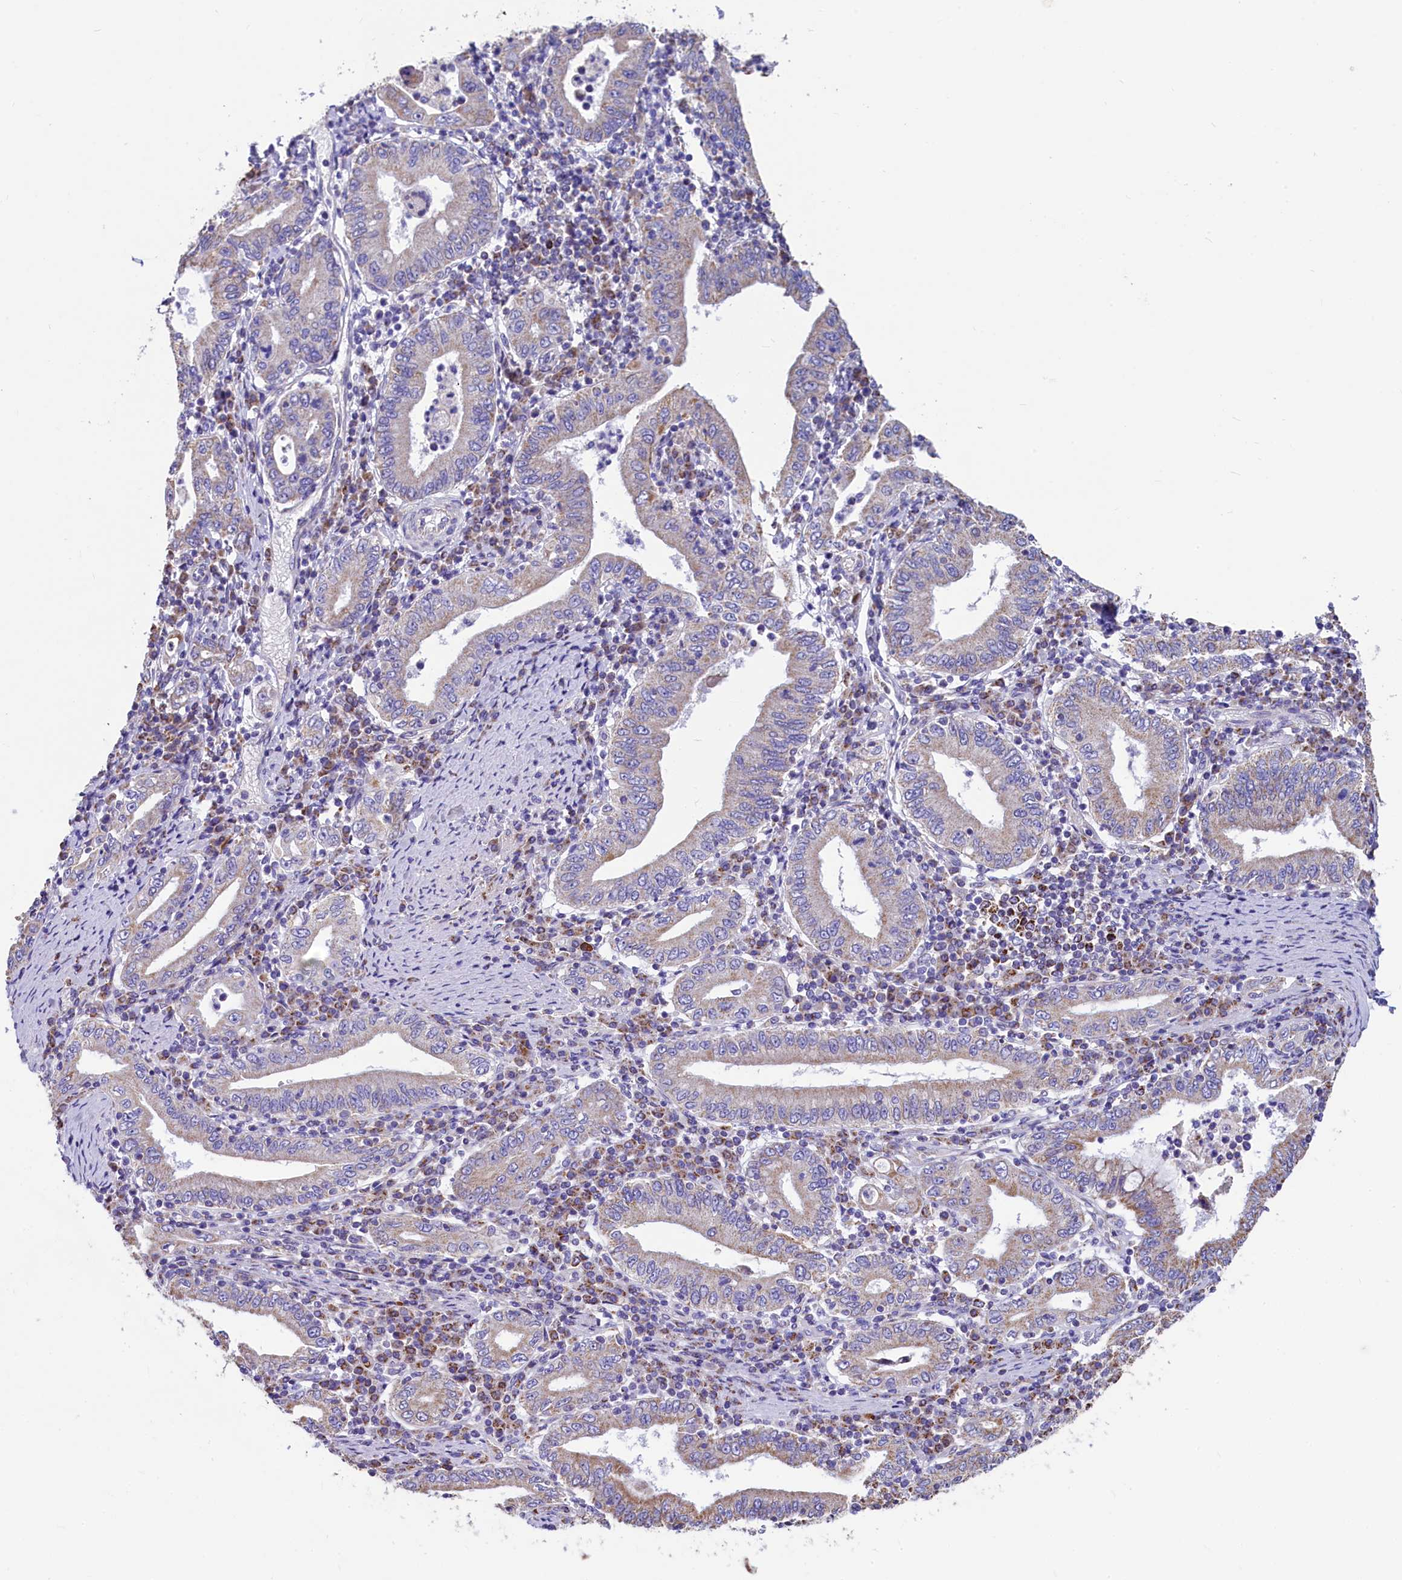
{"staining": {"intensity": "strong", "quantity": "25%-75%", "location": "cytoplasmic/membranous"}, "tissue": "stomach cancer", "cell_type": "Tumor cells", "image_type": "cancer", "snomed": [{"axis": "morphology", "description": "Normal tissue, NOS"}, {"axis": "morphology", "description": "Adenocarcinoma, NOS"}, {"axis": "topography", "description": "Esophagus"}, {"axis": "topography", "description": "Stomach, upper"}, {"axis": "topography", "description": "Peripheral nerve tissue"}], "caption": "Human adenocarcinoma (stomach) stained for a protein (brown) reveals strong cytoplasmic/membranous positive positivity in approximately 25%-75% of tumor cells.", "gene": "IDH3A", "patient": {"sex": "male", "age": 62}}